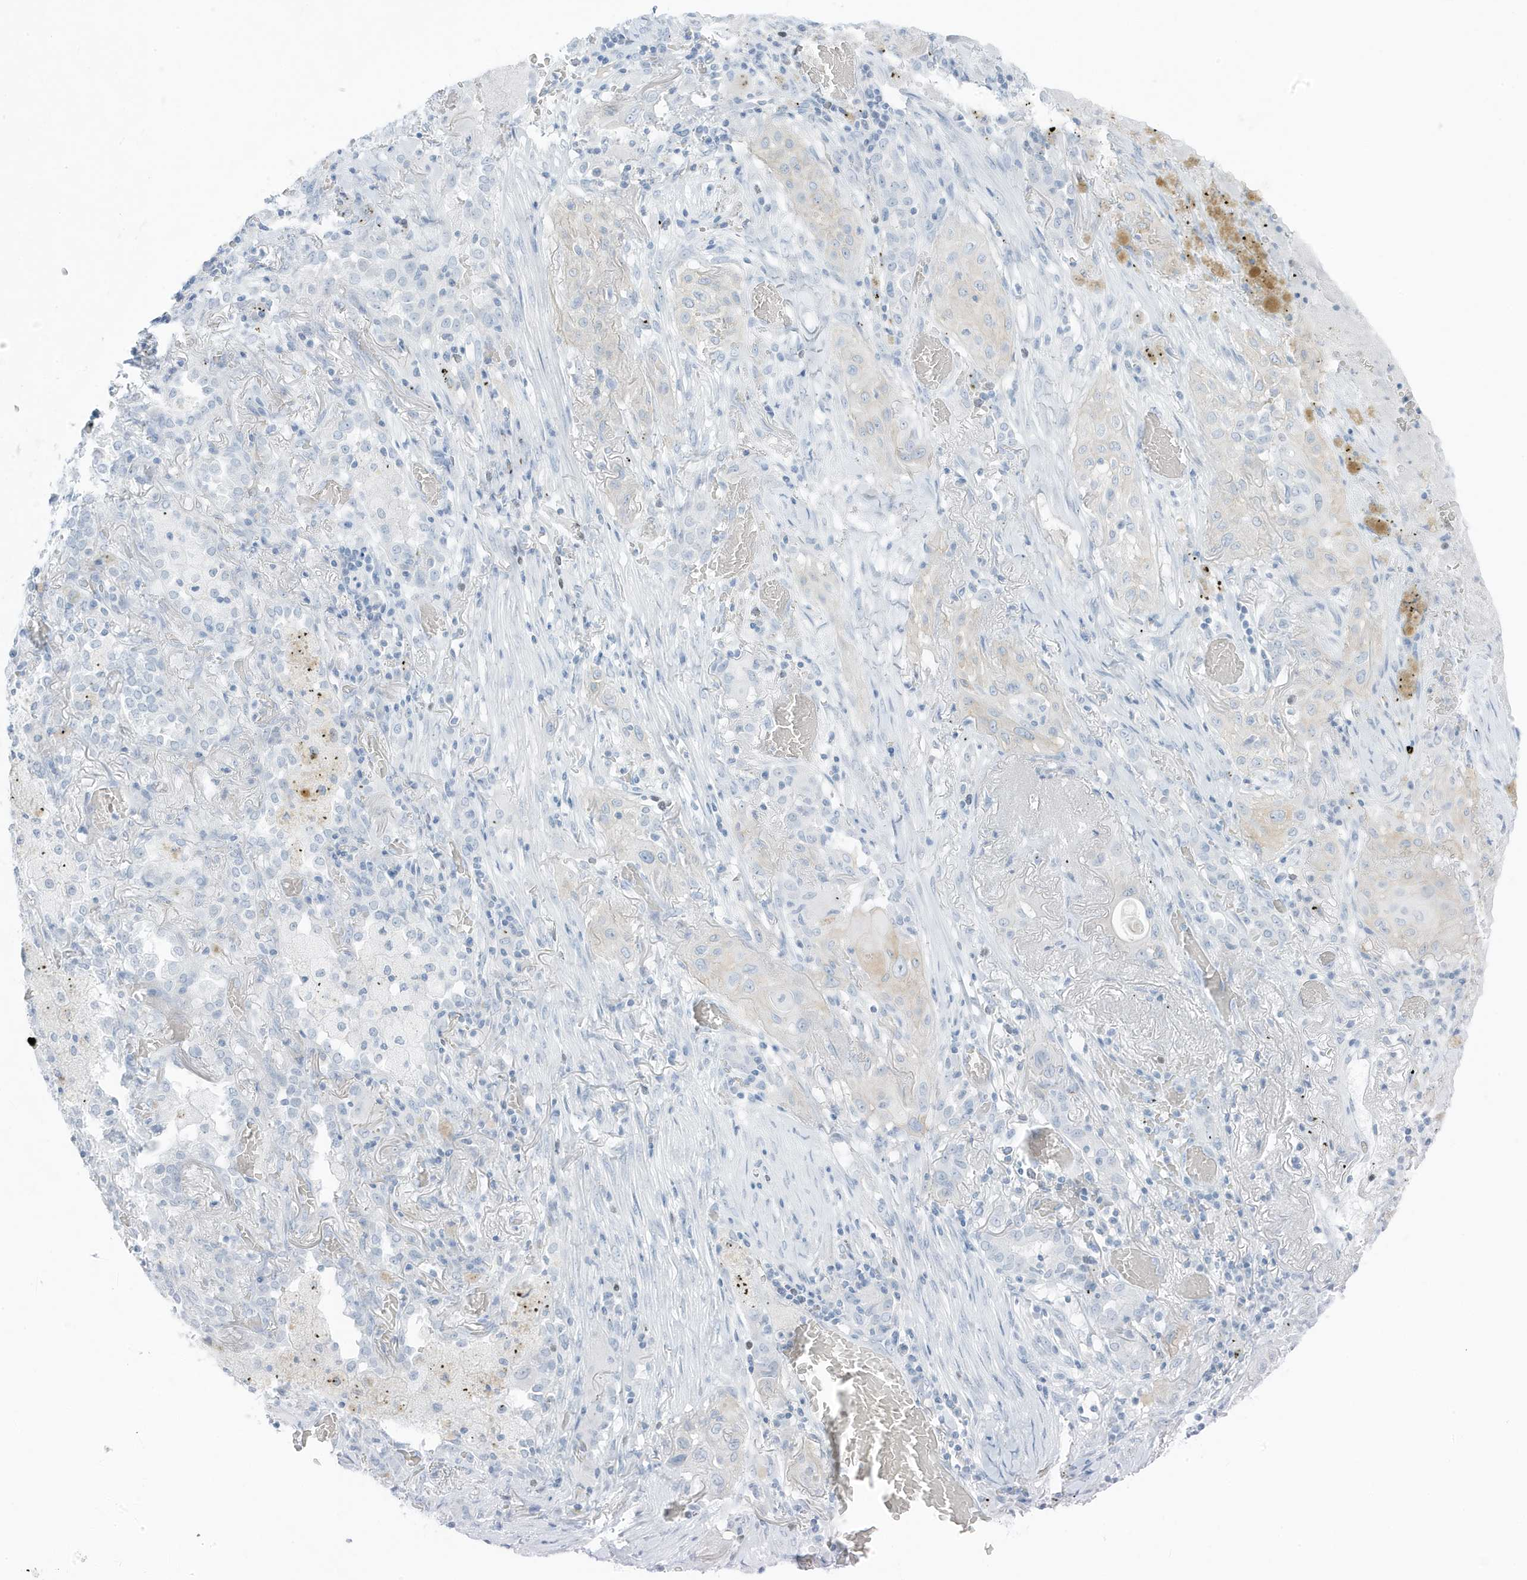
{"staining": {"intensity": "negative", "quantity": "none", "location": "none"}, "tissue": "lung cancer", "cell_type": "Tumor cells", "image_type": "cancer", "snomed": [{"axis": "morphology", "description": "Squamous cell carcinoma, NOS"}, {"axis": "topography", "description": "Lung"}], "caption": "An image of human squamous cell carcinoma (lung) is negative for staining in tumor cells.", "gene": "ZFP64", "patient": {"sex": "female", "age": 47}}